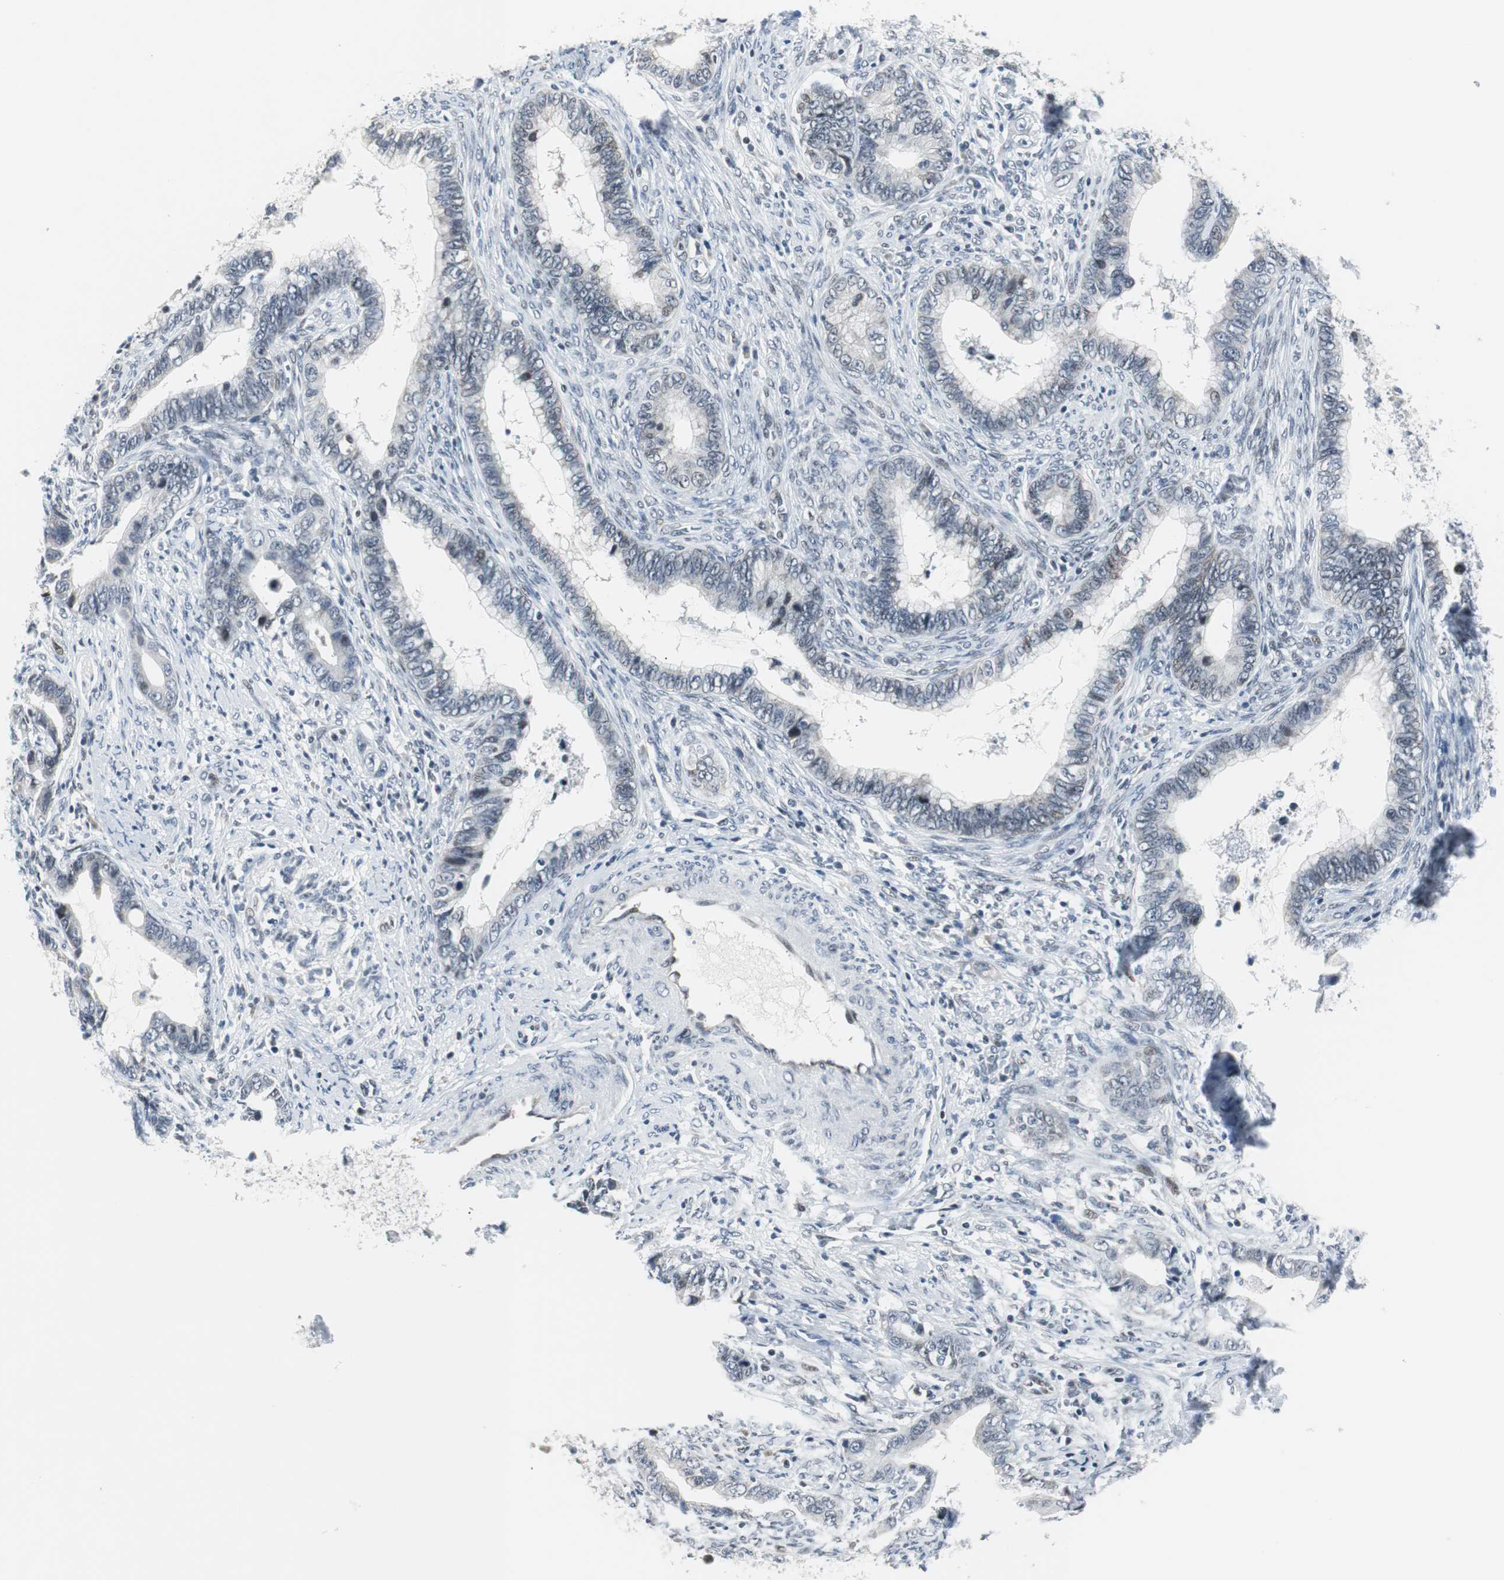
{"staining": {"intensity": "weak", "quantity": "<25%", "location": "nuclear"}, "tissue": "cervical cancer", "cell_type": "Tumor cells", "image_type": "cancer", "snomed": [{"axis": "morphology", "description": "Adenocarcinoma, NOS"}, {"axis": "topography", "description": "Cervix"}], "caption": "Immunohistochemical staining of cervical cancer demonstrates no significant expression in tumor cells.", "gene": "MTA1", "patient": {"sex": "female", "age": 44}}